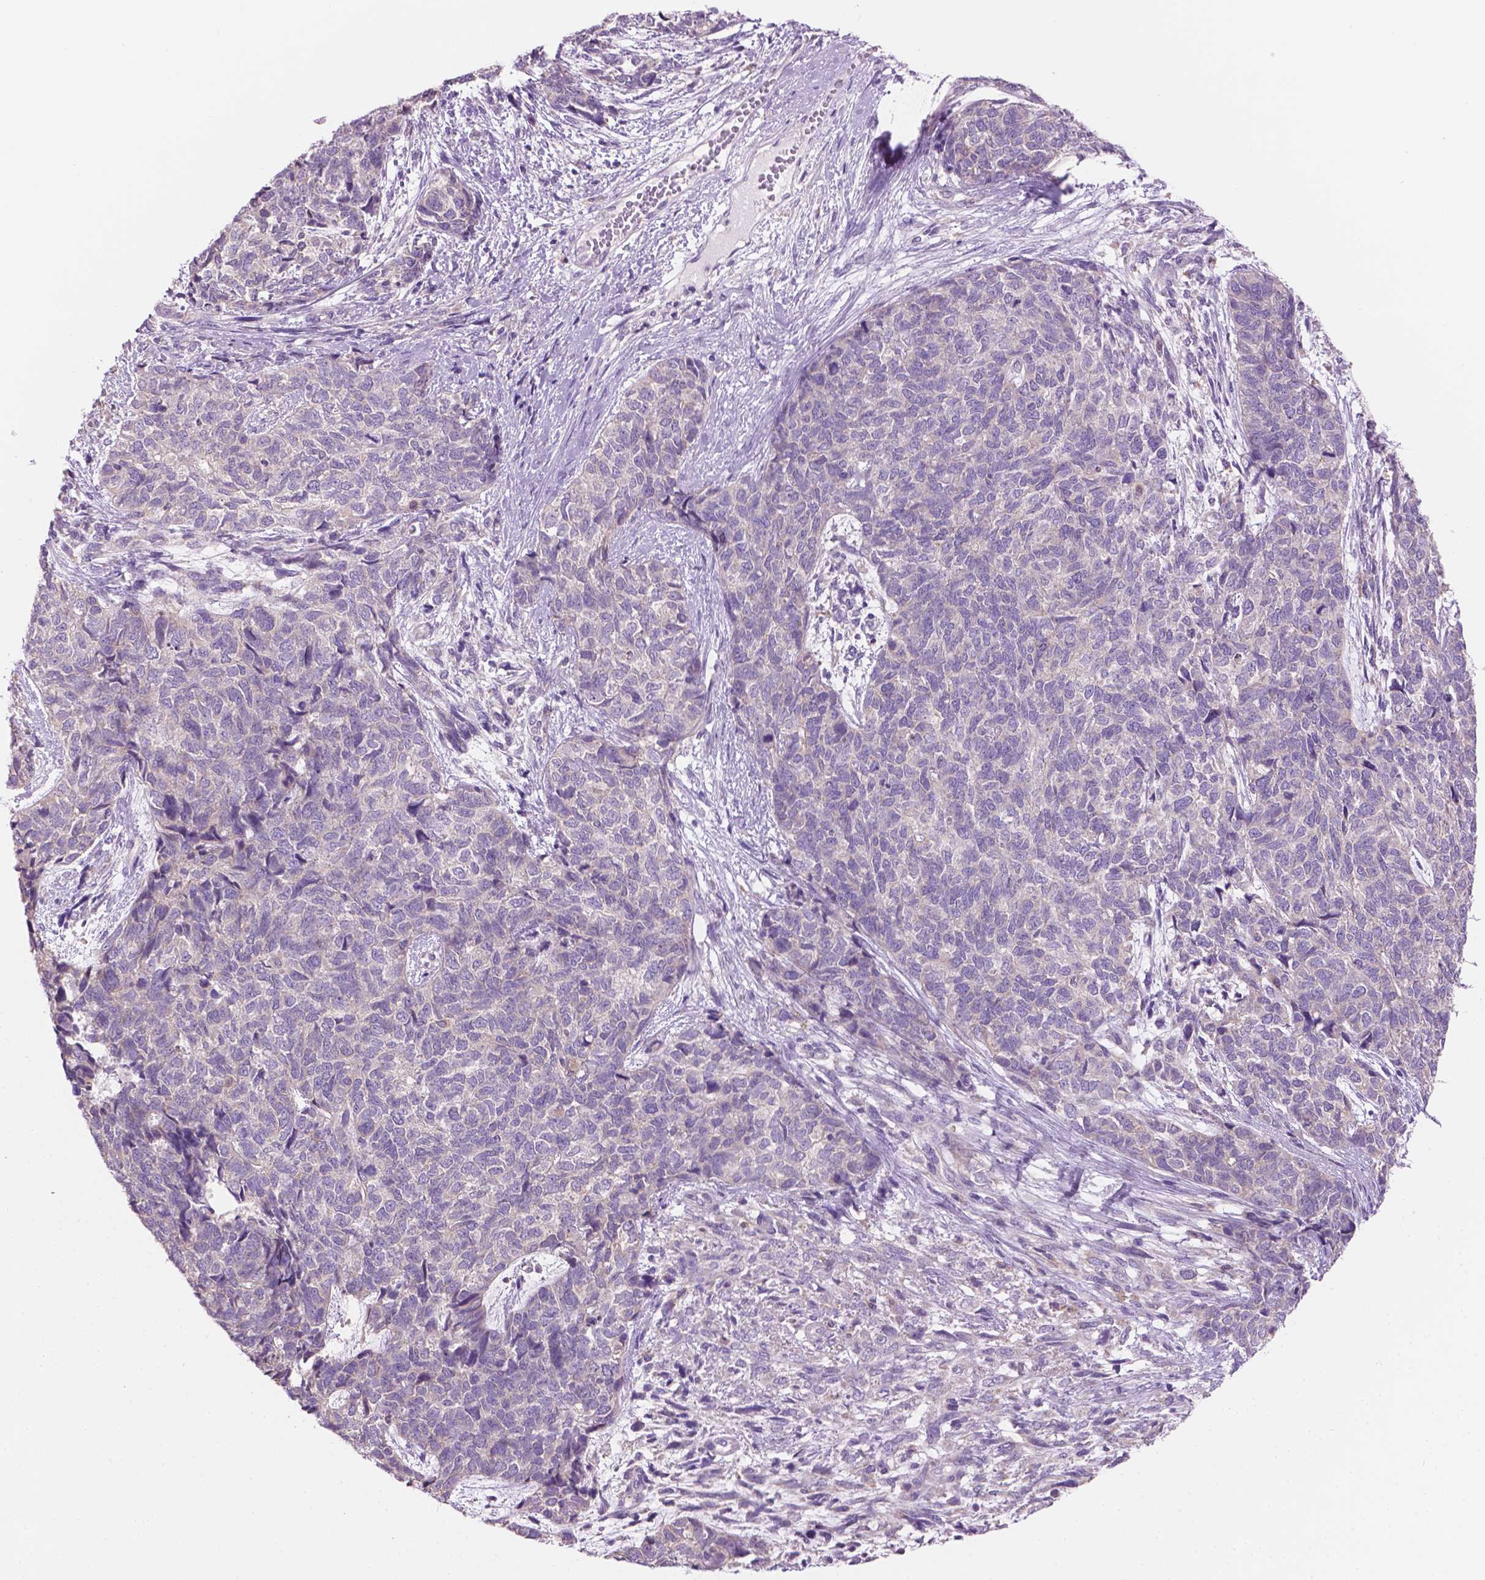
{"staining": {"intensity": "negative", "quantity": "none", "location": "none"}, "tissue": "cervical cancer", "cell_type": "Tumor cells", "image_type": "cancer", "snomed": [{"axis": "morphology", "description": "Squamous cell carcinoma, NOS"}, {"axis": "topography", "description": "Cervix"}], "caption": "Cervical cancer (squamous cell carcinoma) was stained to show a protein in brown. There is no significant staining in tumor cells. (DAB (3,3'-diaminobenzidine) IHC visualized using brightfield microscopy, high magnification).", "gene": "CDH7", "patient": {"sex": "female", "age": 63}}